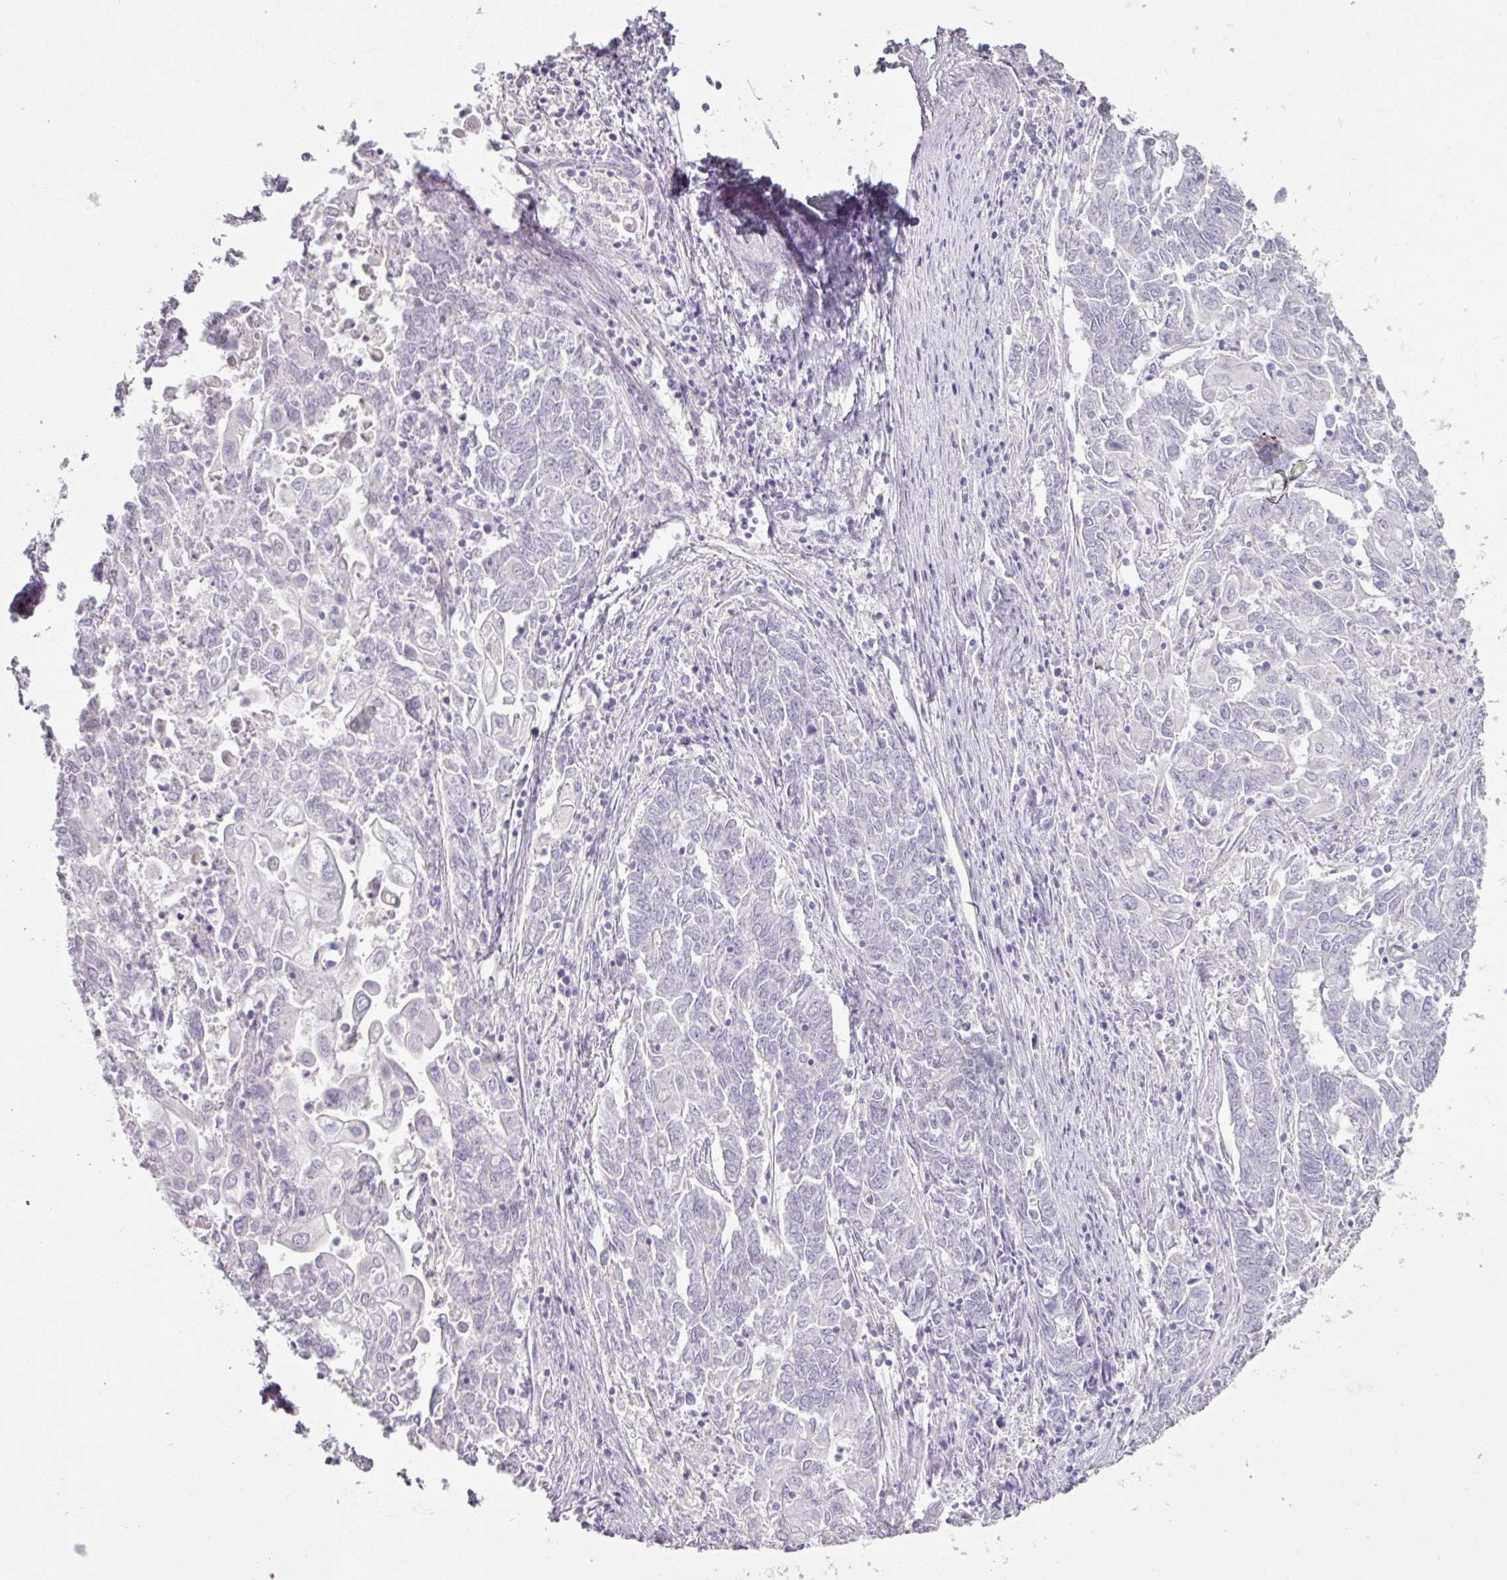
{"staining": {"intensity": "negative", "quantity": "none", "location": "none"}, "tissue": "endometrial cancer", "cell_type": "Tumor cells", "image_type": "cancer", "snomed": [{"axis": "morphology", "description": "Adenocarcinoma, NOS"}, {"axis": "topography", "description": "Endometrium"}], "caption": "Photomicrograph shows no significant protein expression in tumor cells of endometrial adenocarcinoma.", "gene": "SLC27A5", "patient": {"sex": "female", "age": 54}}